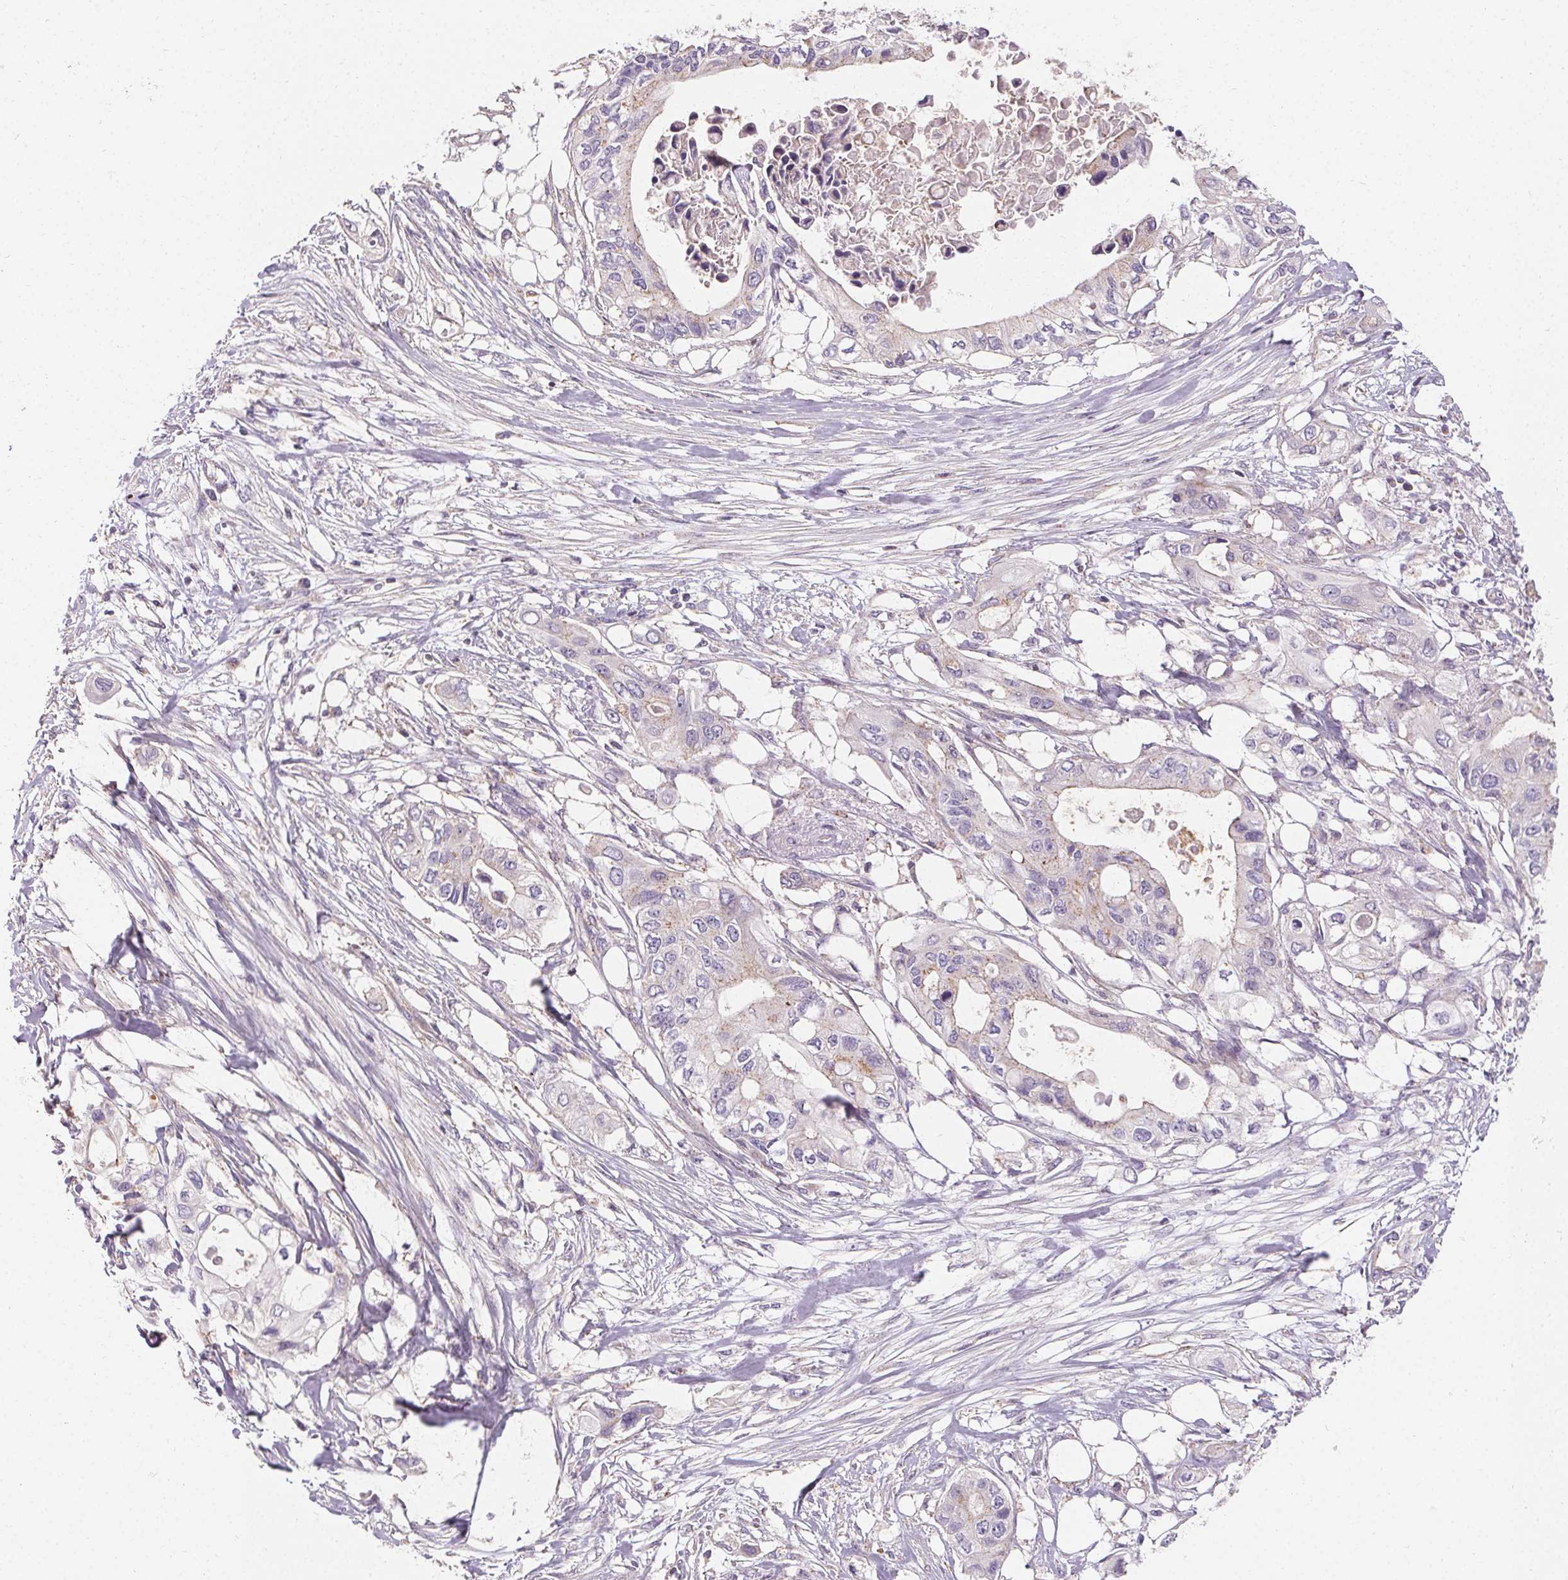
{"staining": {"intensity": "negative", "quantity": "none", "location": "none"}, "tissue": "pancreatic cancer", "cell_type": "Tumor cells", "image_type": "cancer", "snomed": [{"axis": "morphology", "description": "Adenocarcinoma, NOS"}, {"axis": "topography", "description": "Pancreas"}], "caption": "Micrograph shows no significant protein staining in tumor cells of pancreatic cancer (adenocarcinoma).", "gene": "APLP1", "patient": {"sex": "female", "age": 63}}